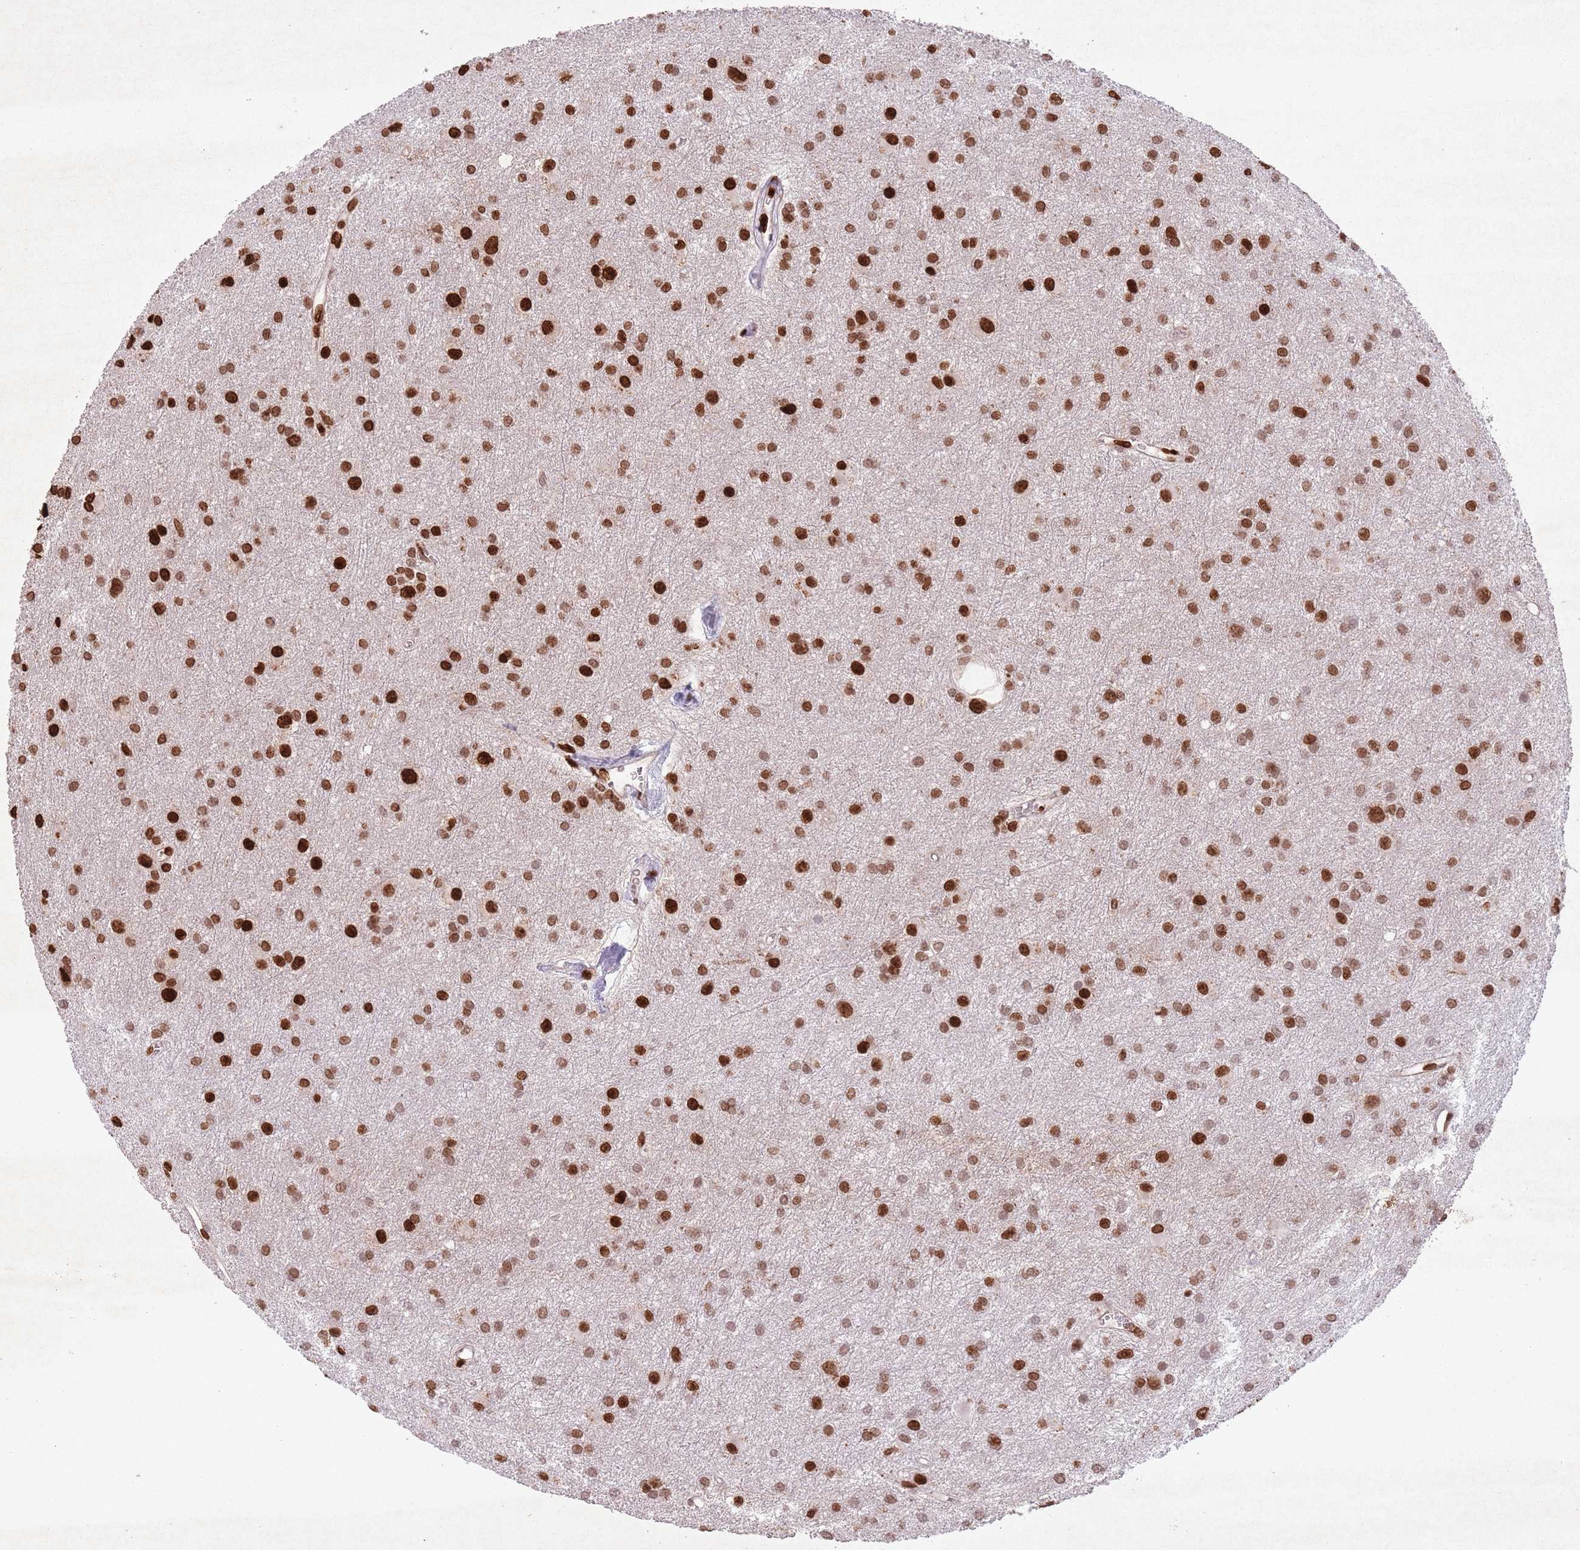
{"staining": {"intensity": "strong", "quantity": ">75%", "location": "nuclear"}, "tissue": "glioma", "cell_type": "Tumor cells", "image_type": "cancer", "snomed": [{"axis": "morphology", "description": "Glioma, malignant, High grade"}, {"axis": "topography", "description": "Brain"}], "caption": "The micrograph demonstrates immunohistochemical staining of high-grade glioma (malignant). There is strong nuclear positivity is identified in about >75% of tumor cells.", "gene": "CCNI", "patient": {"sex": "female", "age": 50}}